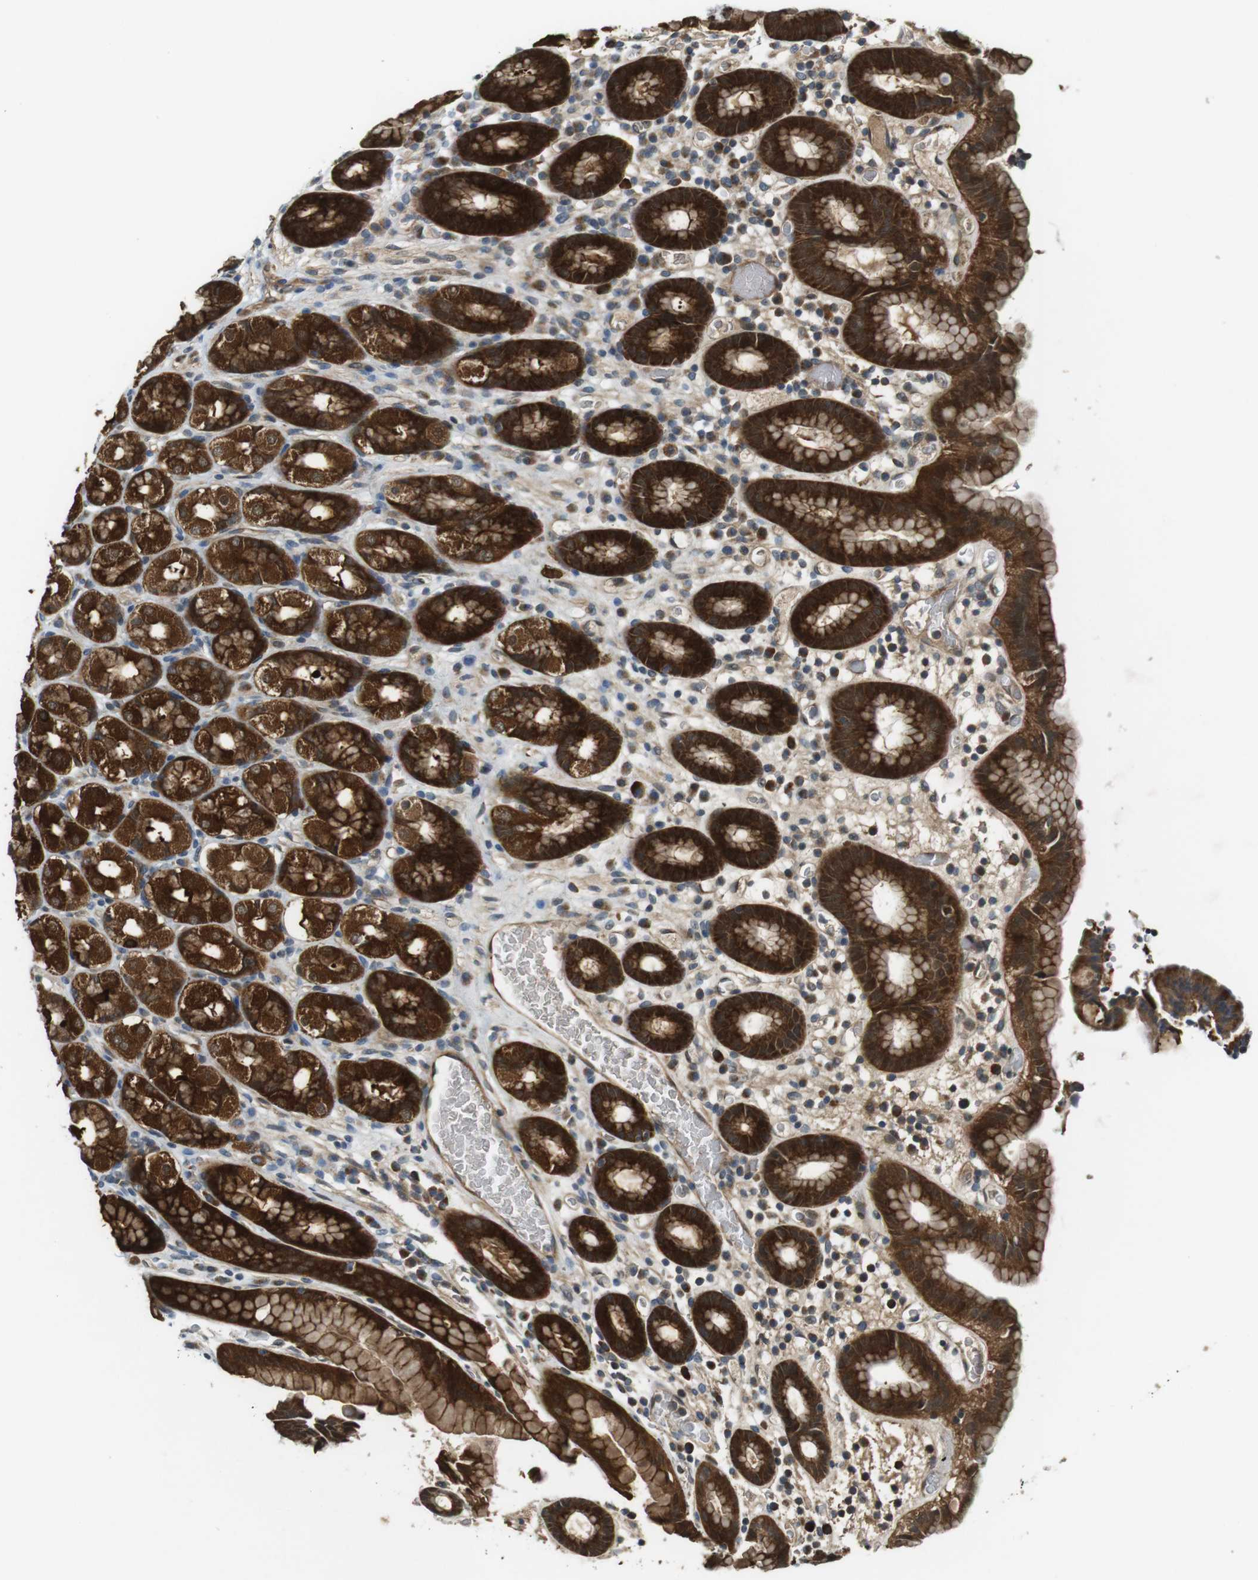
{"staining": {"intensity": "strong", "quantity": ">75%", "location": "cytoplasmic/membranous,nuclear"}, "tissue": "stomach", "cell_type": "Glandular cells", "image_type": "normal", "snomed": [{"axis": "morphology", "description": "Normal tissue, NOS"}, {"axis": "topography", "description": "Stomach, upper"}], "caption": "Glandular cells reveal strong cytoplasmic/membranous,nuclear positivity in about >75% of cells in benign stomach. The staining is performed using DAB brown chromogen to label protein expression. The nuclei are counter-stained blue using hematoxylin.", "gene": "IFFO2", "patient": {"sex": "male", "age": 68}}